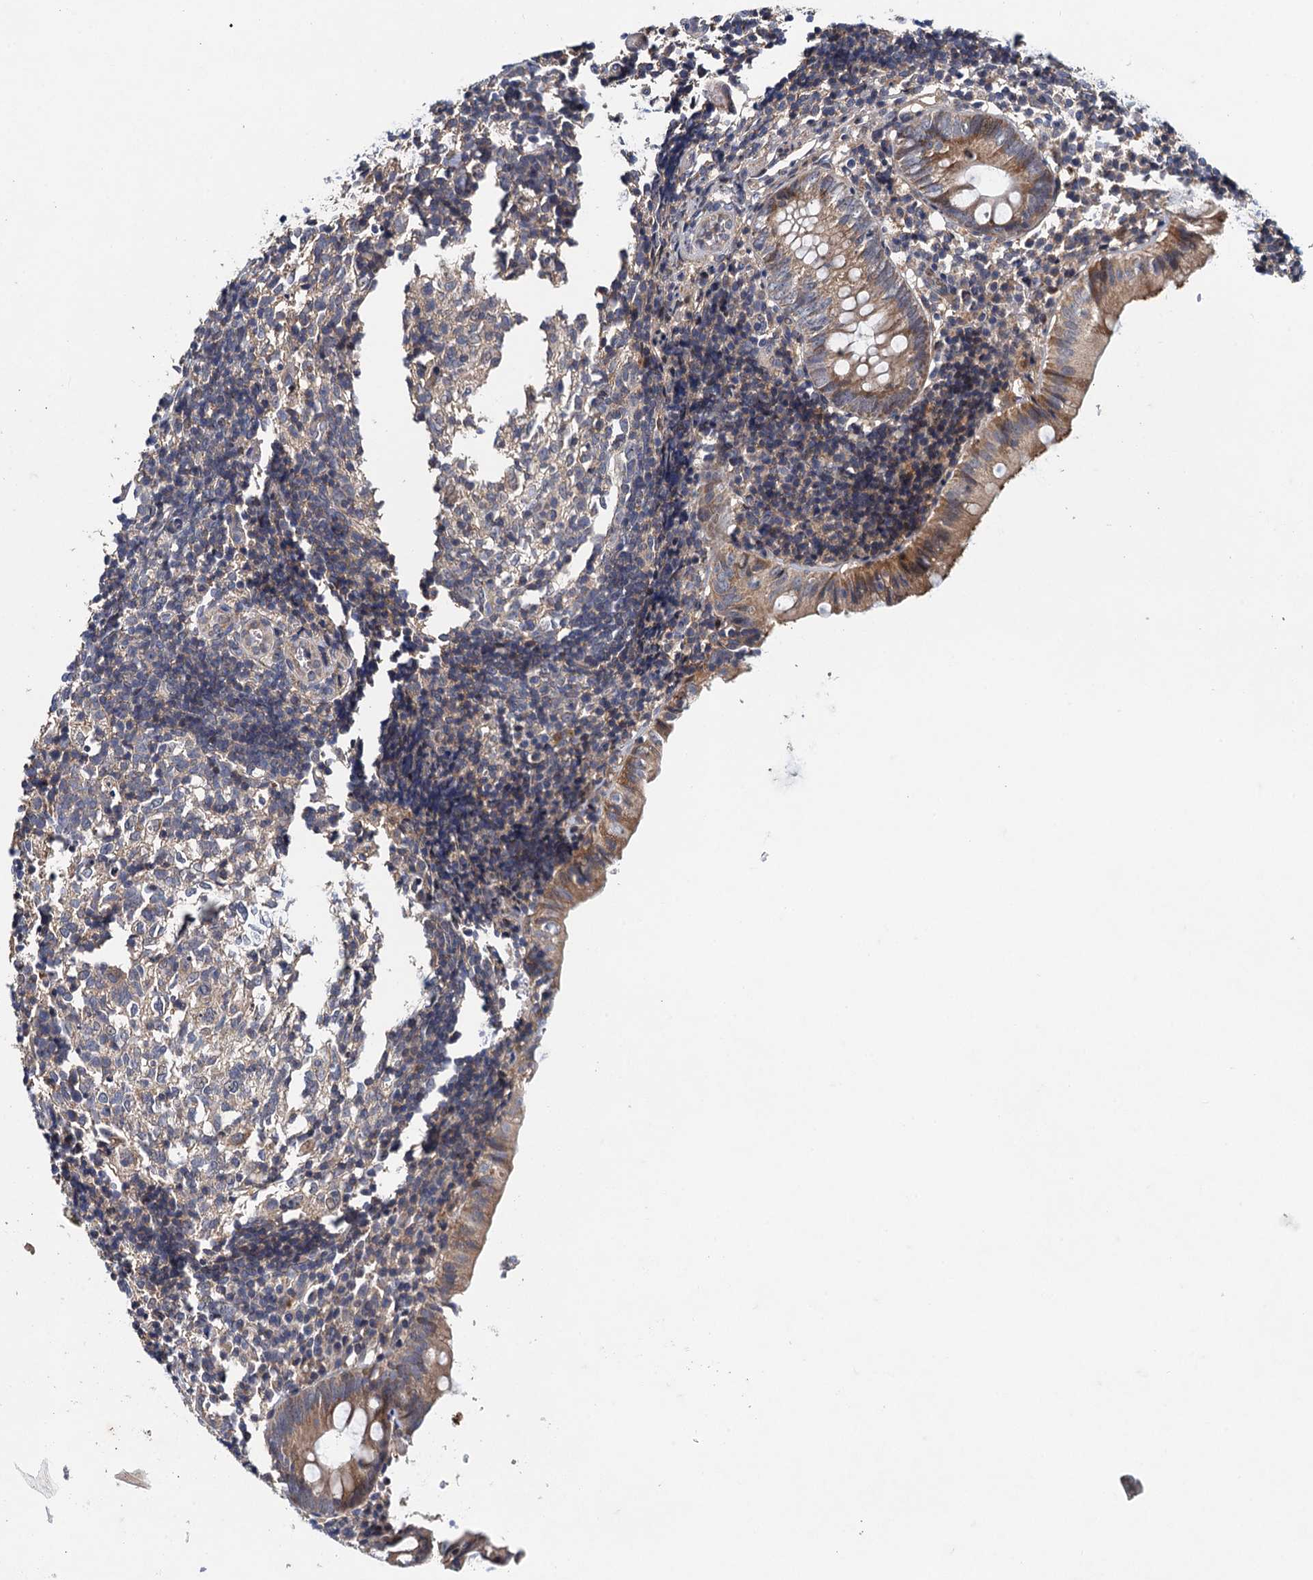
{"staining": {"intensity": "moderate", "quantity": "<25%", "location": "cytoplasmic/membranous"}, "tissue": "appendix", "cell_type": "Glandular cells", "image_type": "normal", "snomed": [{"axis": "morphology", "description": "Normal tissue, NOS"}, {"axis": "topography", "description": "Appendix"}], "caption": "Immunohistochemistry (IHC) of benign human appendix demonstrates low levels of moderate cytoplasmic/membranous staining in approximately <25% of glandular cells. The staining is performed using DAB brown chromogen to label protein expression. The nuclei are counter-stained blue using hematoxylin.", "gene": "MDM1", "patient": {"sex": "male", "age": 8}}